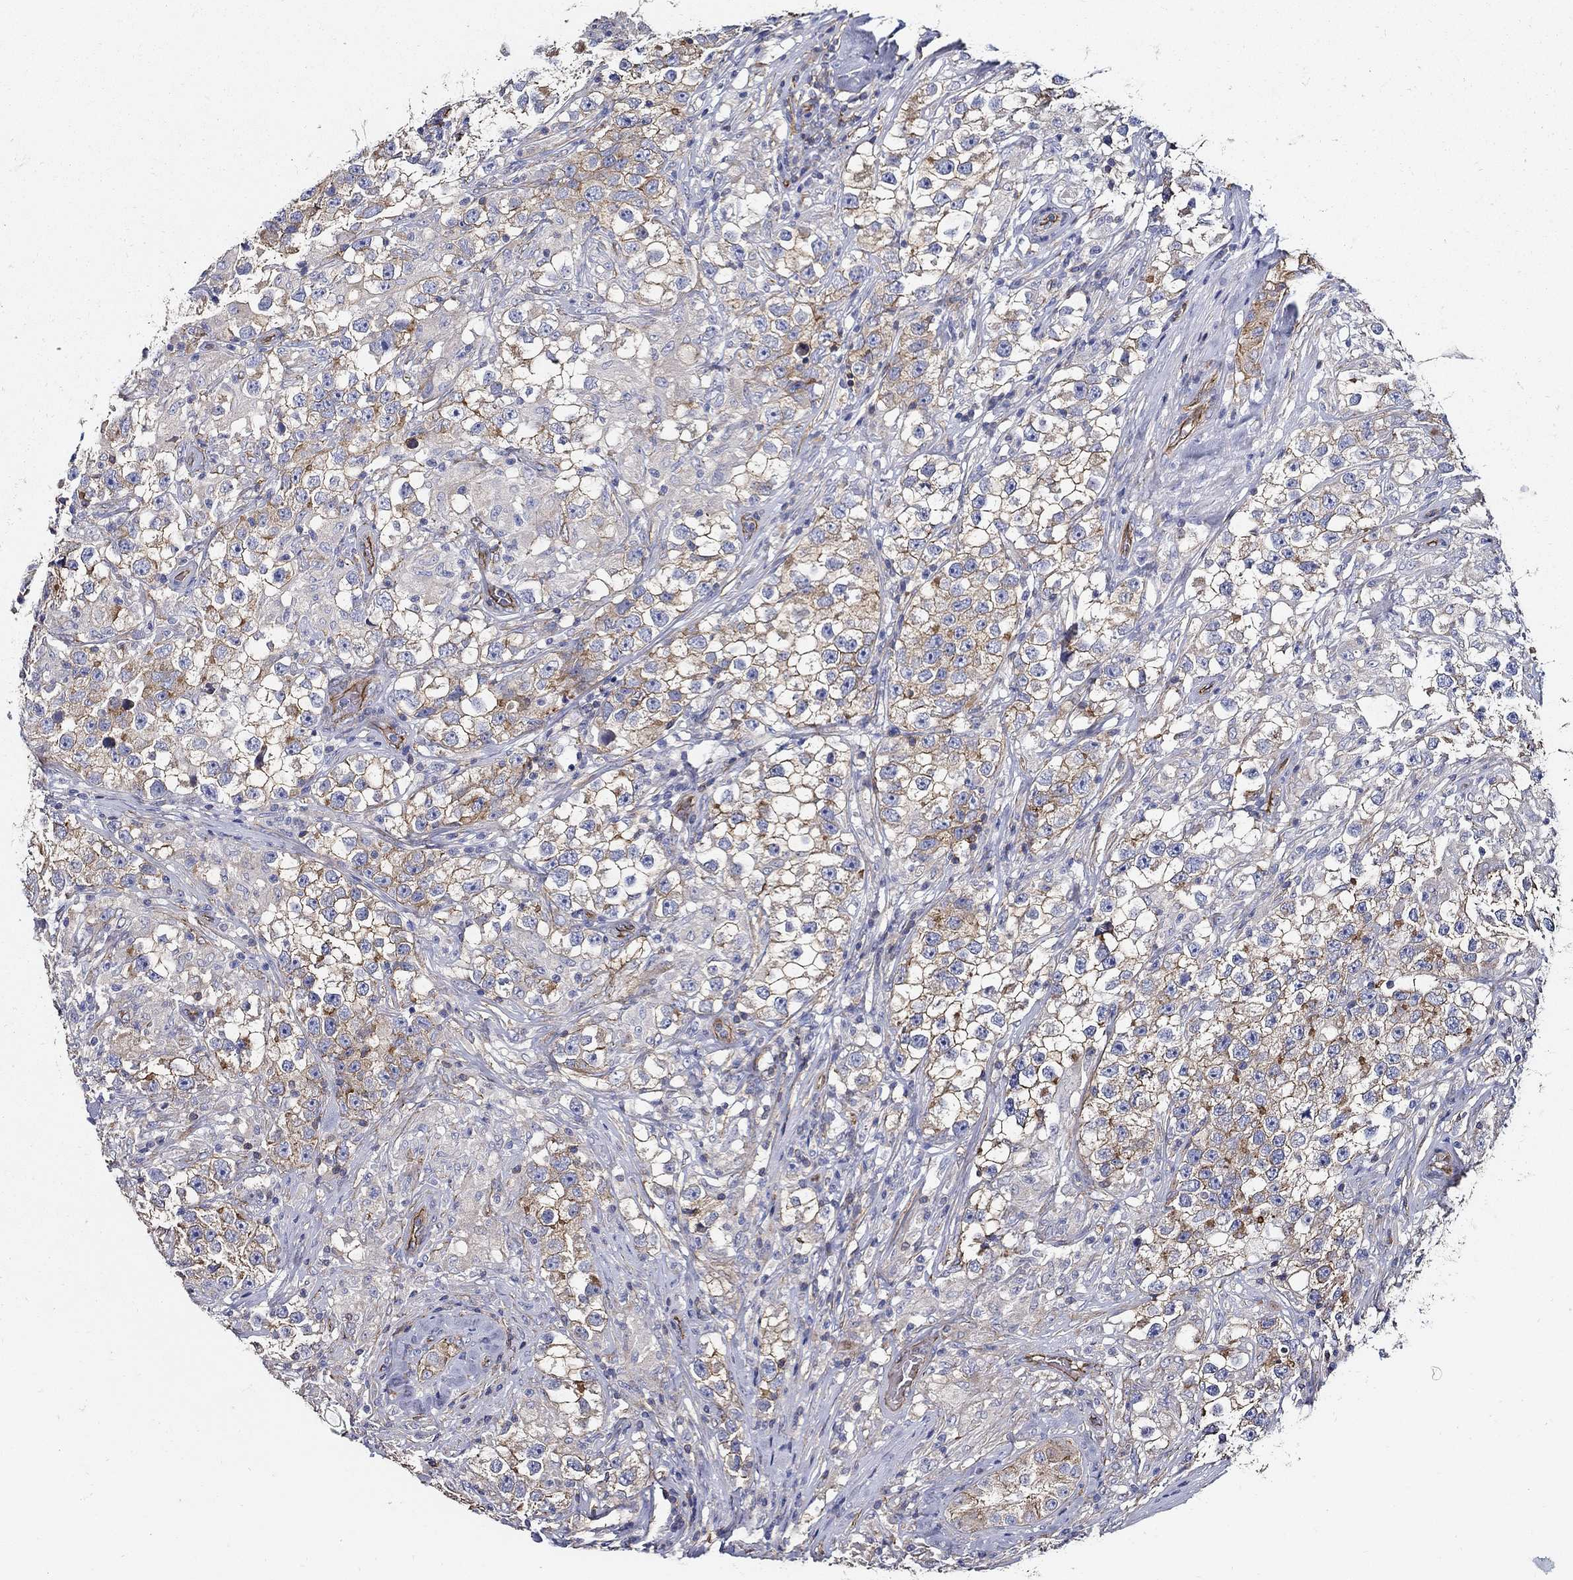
{"staining": {"intensity": "moderate", "quantity": ">75%", "location": "cytoplasmic/membranous"}, "tissue": "testis cancer", "cell_type": "Tumor cells", "image_type": "cancer", "snomed": [{"axis": "morphology", "description": "Seminoma, NOS"}, {"axis": "topography", "description": "Testis"}], "caption": "IHC micrograph of seminoma (testis) stained for a protein (brown), which shows medium levels of moderate cytoplasmic/membranous staining in about >75% of tumor cells.", "gene": "APBB3", "patient": {"sex": "male", "age": 46}}